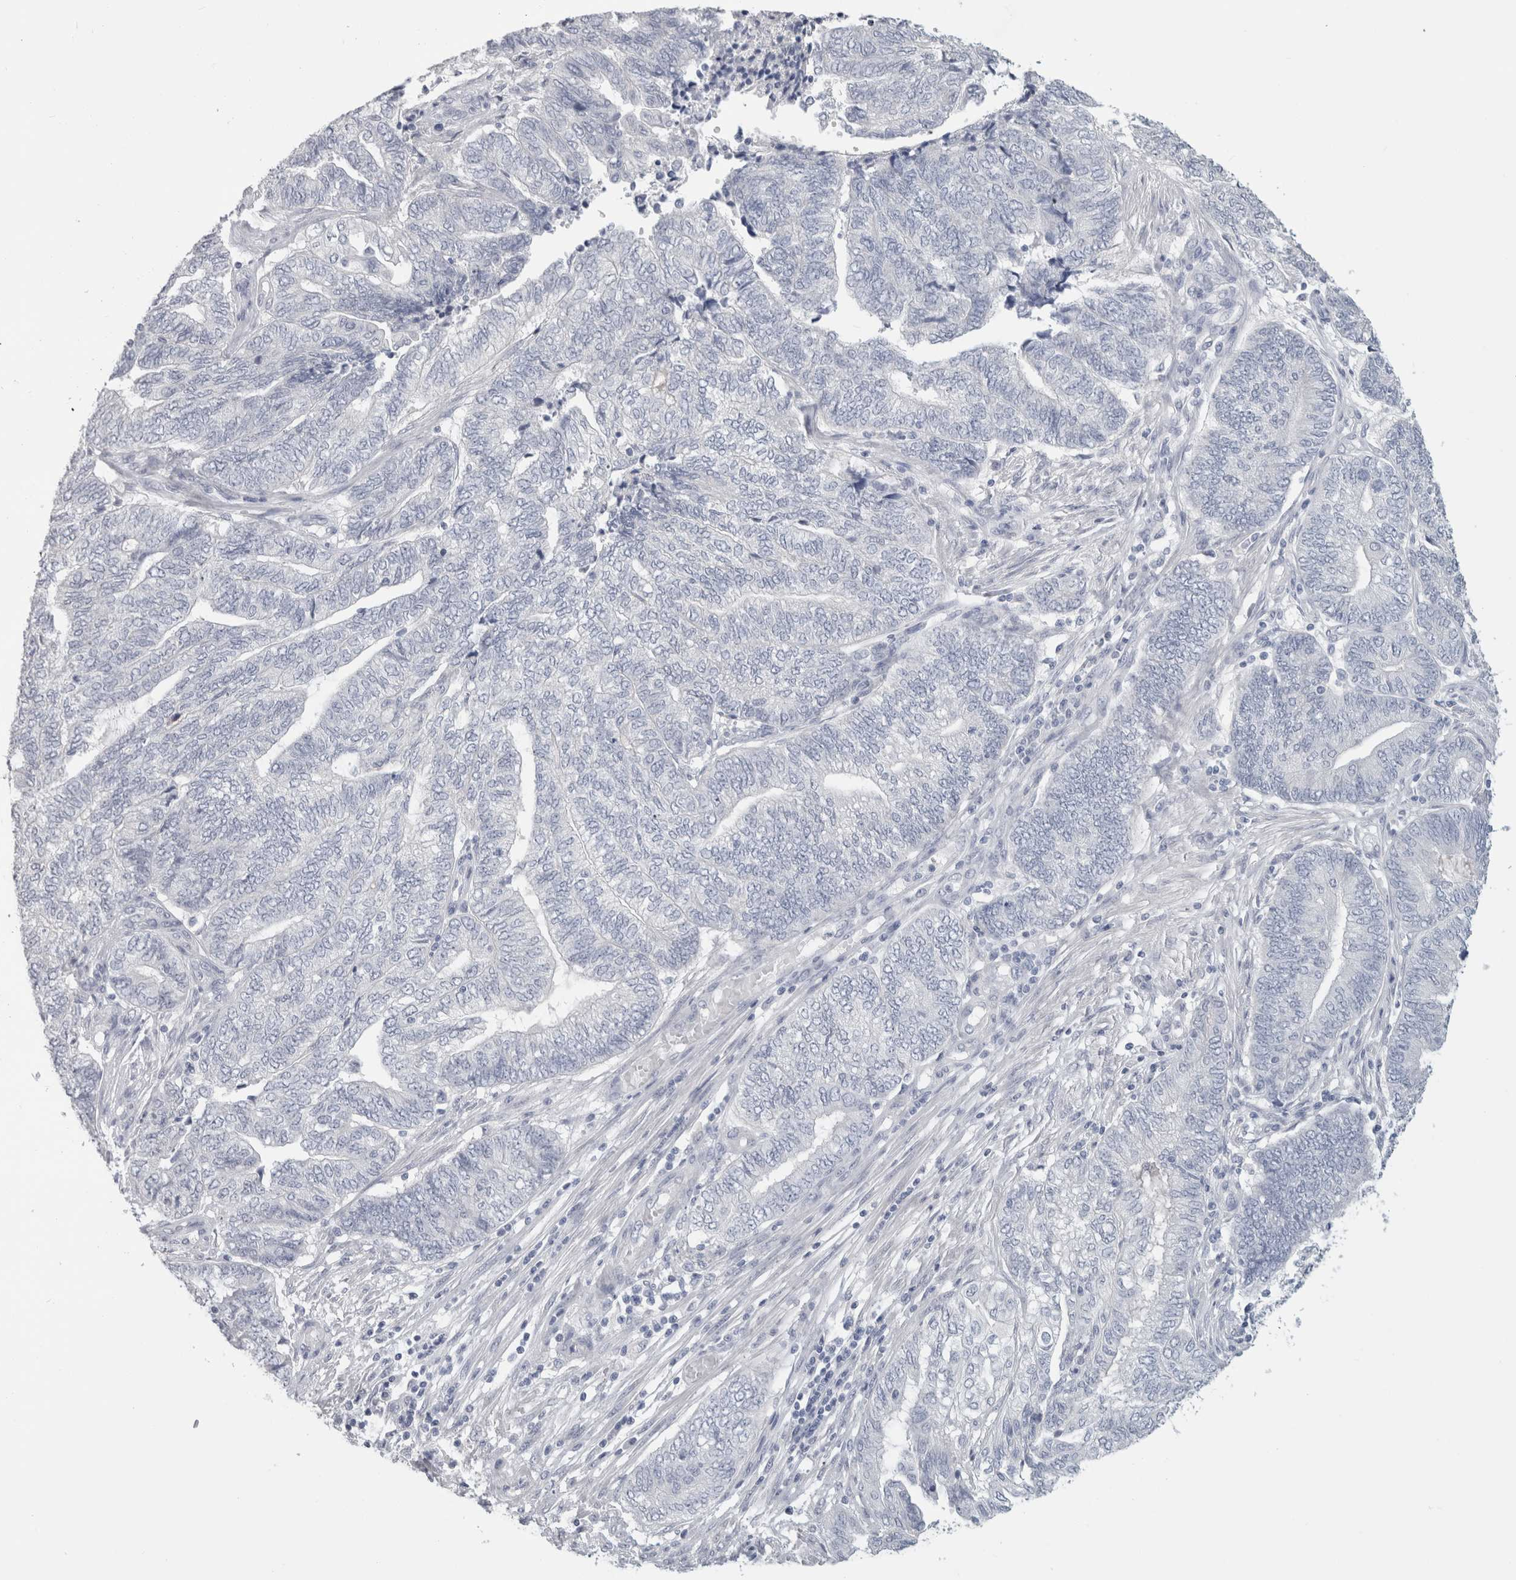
{"staining": {"intensity": "negative", "quantity": "none", "location": "none"}, "tissue": "endometrial cancer", "cell_type": "Tumor cells", "image_type": "cancer", "snomed": [{"axis": "morphology", "description": "Adenocarcinoma, NOS"}, {"axis": "topography", "description": "Uterus"}, {"axis": "topography", "description": "Endometrium"}], "caption": "High power microscopy micrograph of an IHC image of endometrial cancer, revealing no significant staining in tumor cells.", "gene": "SLC6A1", "patient": {"sex": "female", "age": 70}}